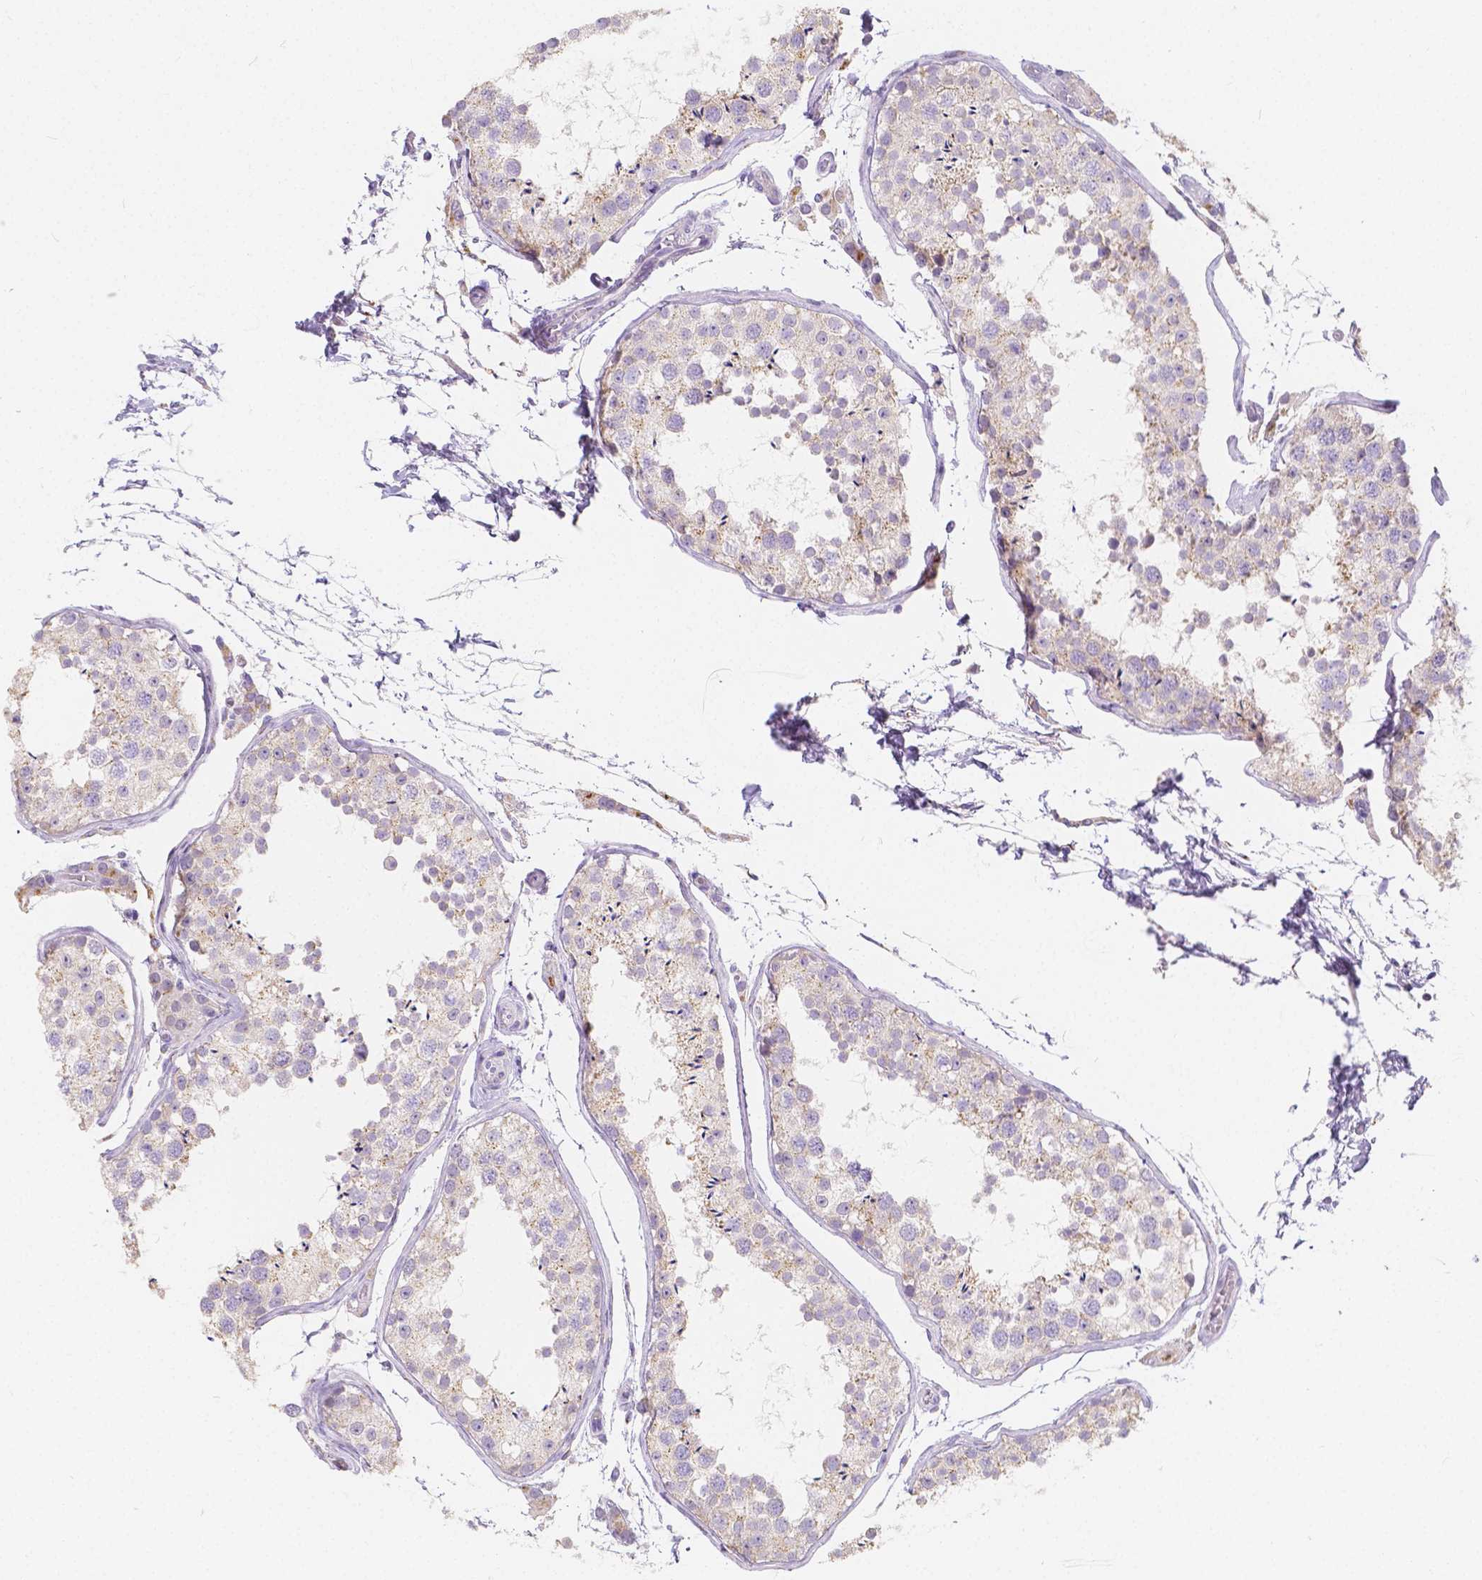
{"staining": {"intensity": "weak", "quantity": "25%-75%", "location": "cytoplasmic/membranous"}, "tissue": "testis", "cell_type": "Cells in seminiferous ducts", "image_type": "normal", "snomed": [{"axis": "morphology", "description": "Normal tissue, NOS"}, {"axis": "topography", "description": "Testis"}], "caption": "A brown stain labels weak cytoplasmic/membranous expression of a protein in cells in seminiferous ducts of unremarkable testis. The staining was performed using DAB, with brown indicating positive protein expression. Nuclei are stained blue with hematoxylin.", "gene": "RNF186", "patient": {"sex": "male", "age": 29}}